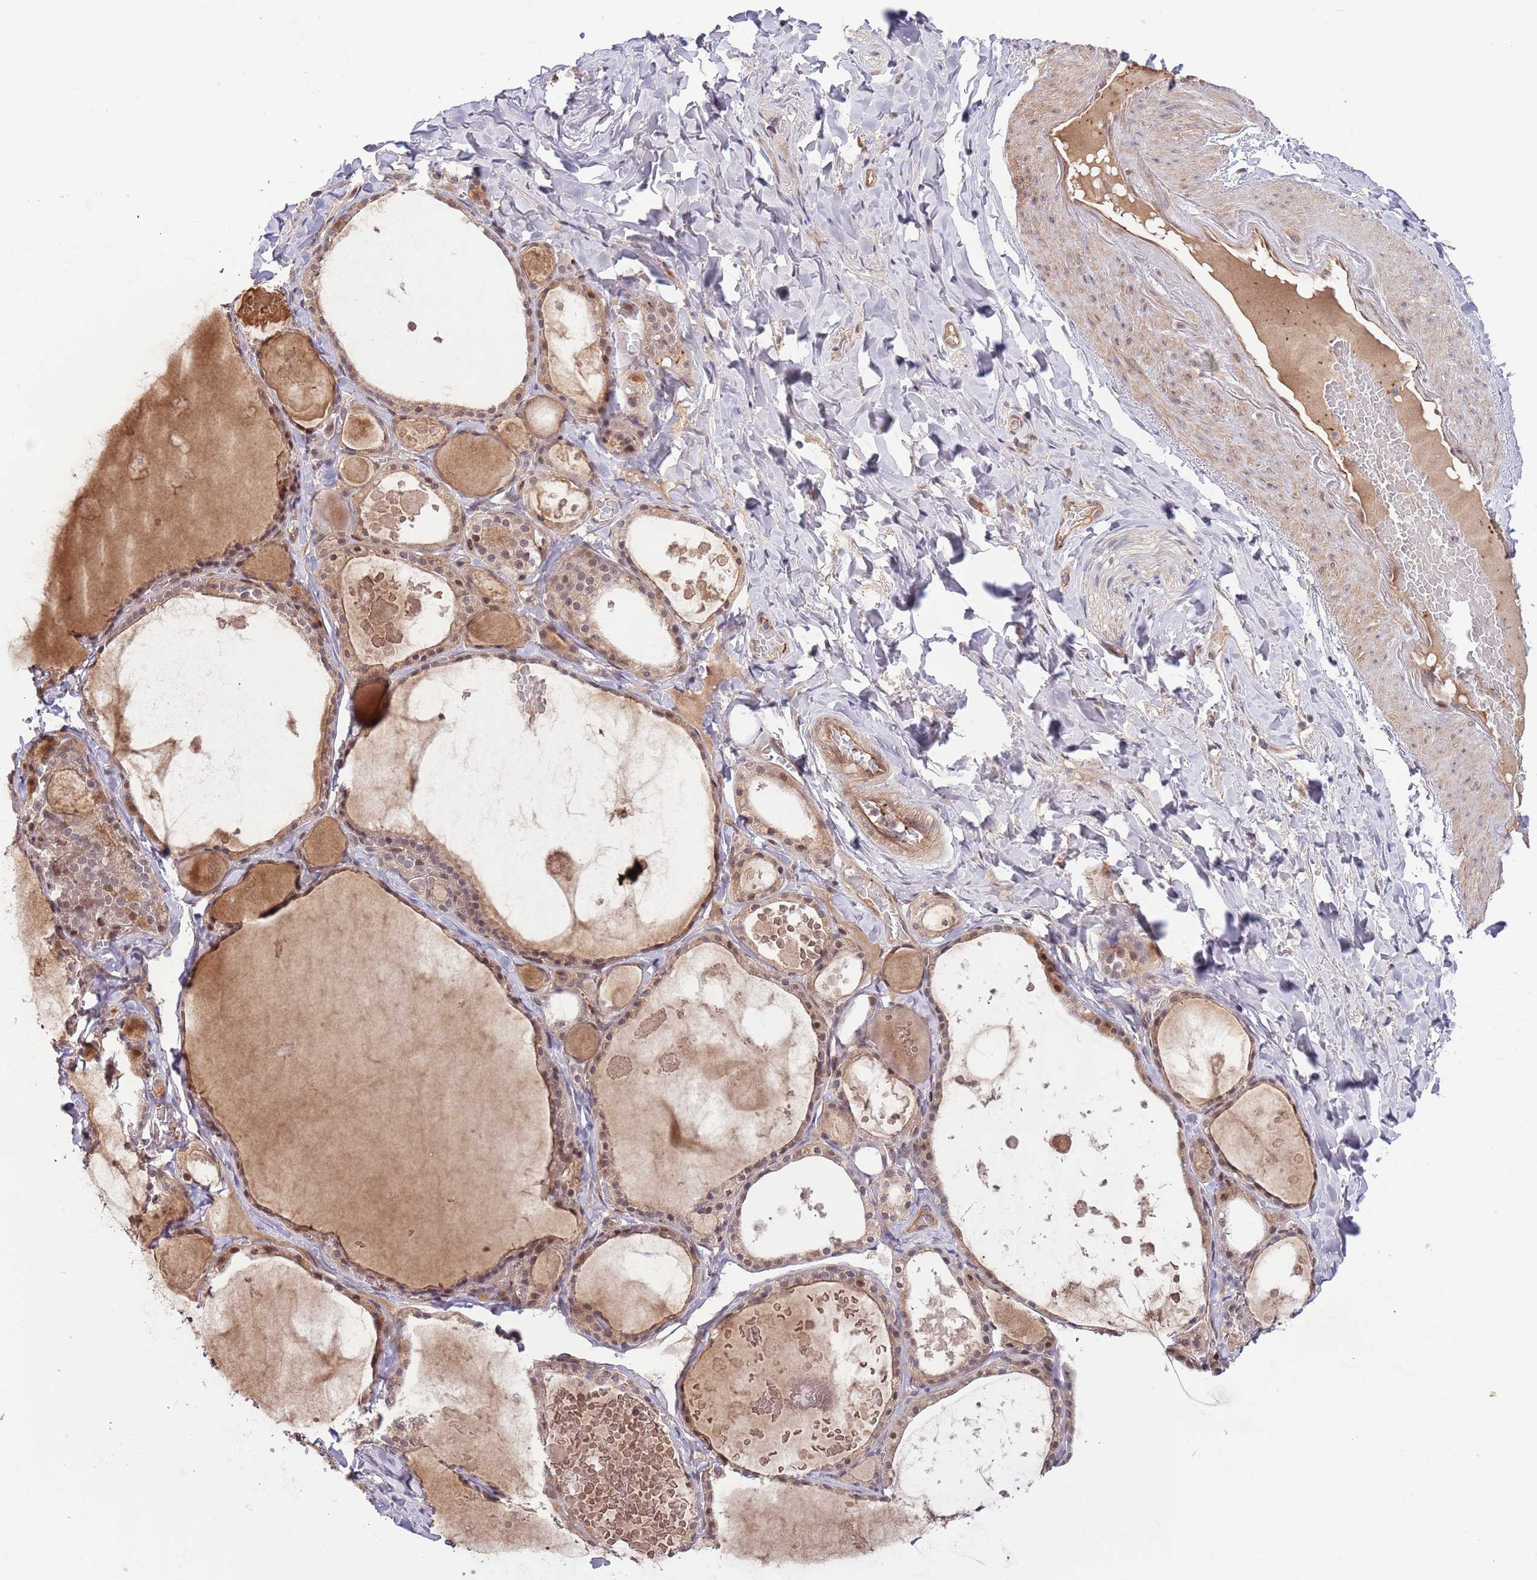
{"staining": {"intensity": "moderate", "quantity": "25%-75%", "location": "cytoplasmic/membranous,nuclear"}, "tissue": "thyroid gland", "cell_type": "Glandular cells", "image_type": "normal", "snomed": [{"axis": "morphology", "description": "Normal tissue, NOS"}, {"axis": "topography", "description": "Thyroid gland"}], "caption": "A medium amount of moderate cytoplasmic/membranous,nuclear expression is appreciated in about 25%-75% of glandular cells in normal thyroid gland. (IHC, brightfield microscopy, high magnification).", "gene": "PRR16", "patient": {"sex": "male", "age": 56}}